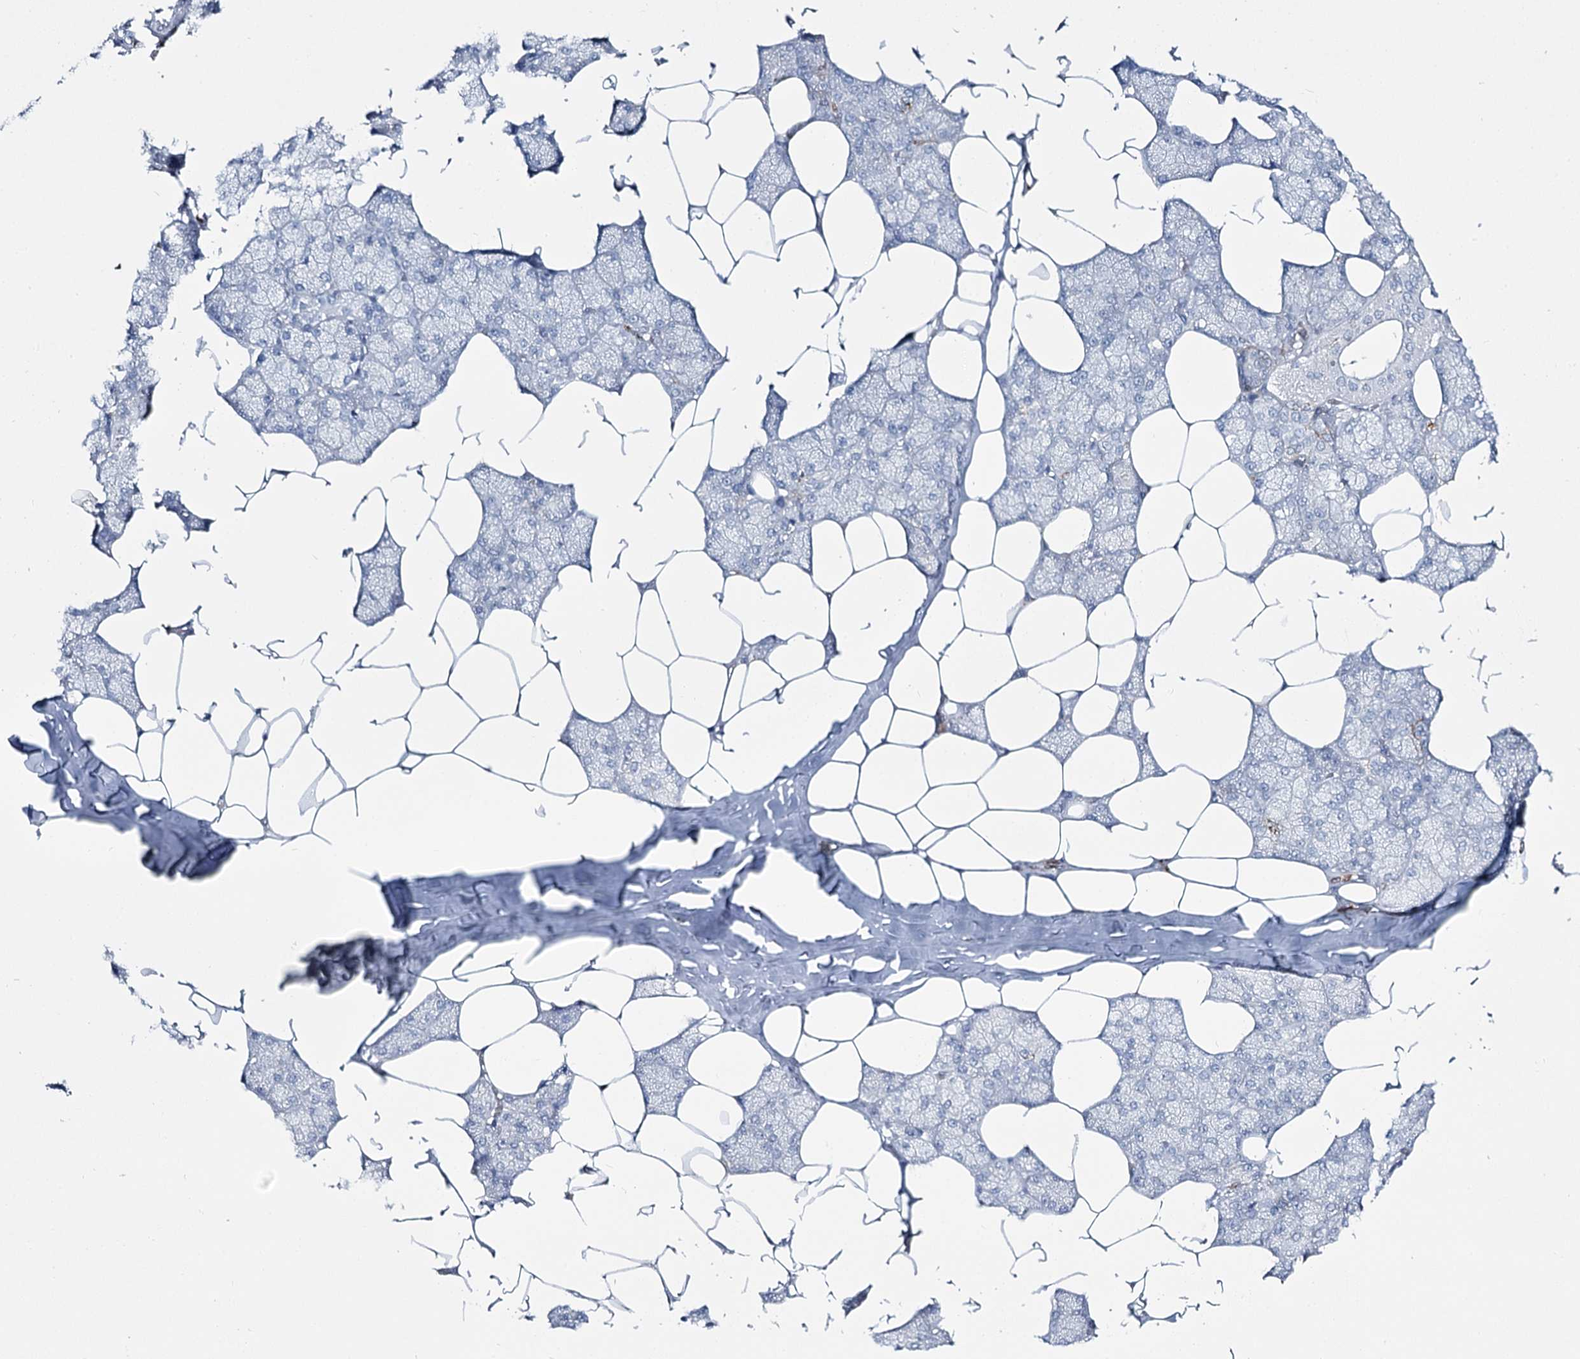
{"staining": {"intensity": "negative", "quantity": "none", "location": "none"}, "tissue": "salivary gland", "cell_type": "Glandular cells", "image_type": "normal", "snomed": [{"axis": "morphology", "description": "Normal tissue, NOS"}, {"axis": "topography", "description": "Salivary gland"}], "caption": "High power microscopy histopathology image of an immunohistochemistry (IHC) micrograph of unremarkable salivary gland, revealing no significant positivity in glandular cells. (DAB (3,3'-diaminobenzidine) immunohistochemistry (IHC), high magnification).", "gene": "CCDC88A", "patient": {"sex": "male", "age": 62}}